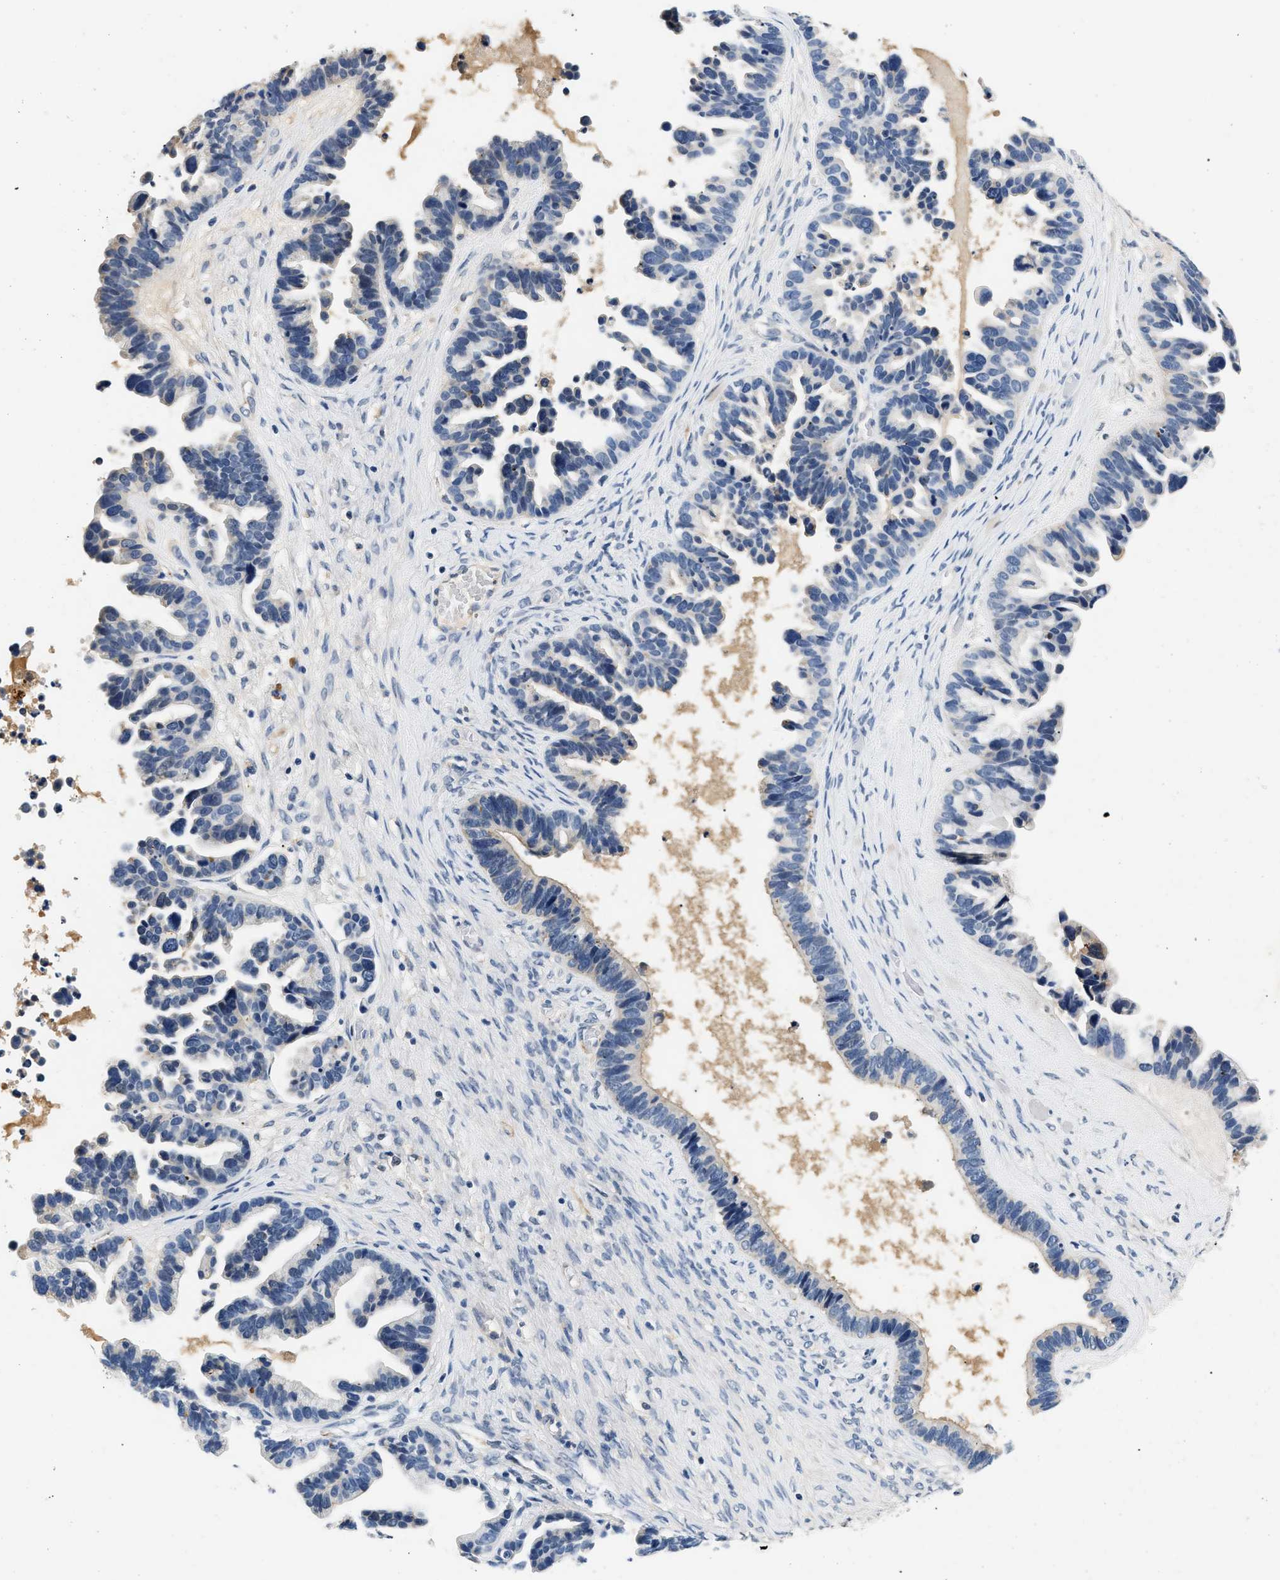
{"staining": {"intensity": "negative", "quantity": "none", "location": "none"}, "tissue": "ovarian cancer", "cell_type": "Tumor cells", "image_type": "cancer", "snomed": [{"axis": "morphology", "description": "Cystadenocarcinoma, serous, NOS"}, {"axis": "topography", "description": "Ovary"}], "caption": "This is an immunohistochemistry (IHC) image of serous cystadenocarcinoma (ovarian). There is no expression in tumor cells.", "gene": "MED22", "patient": {"sex": "female", "age": 56}}